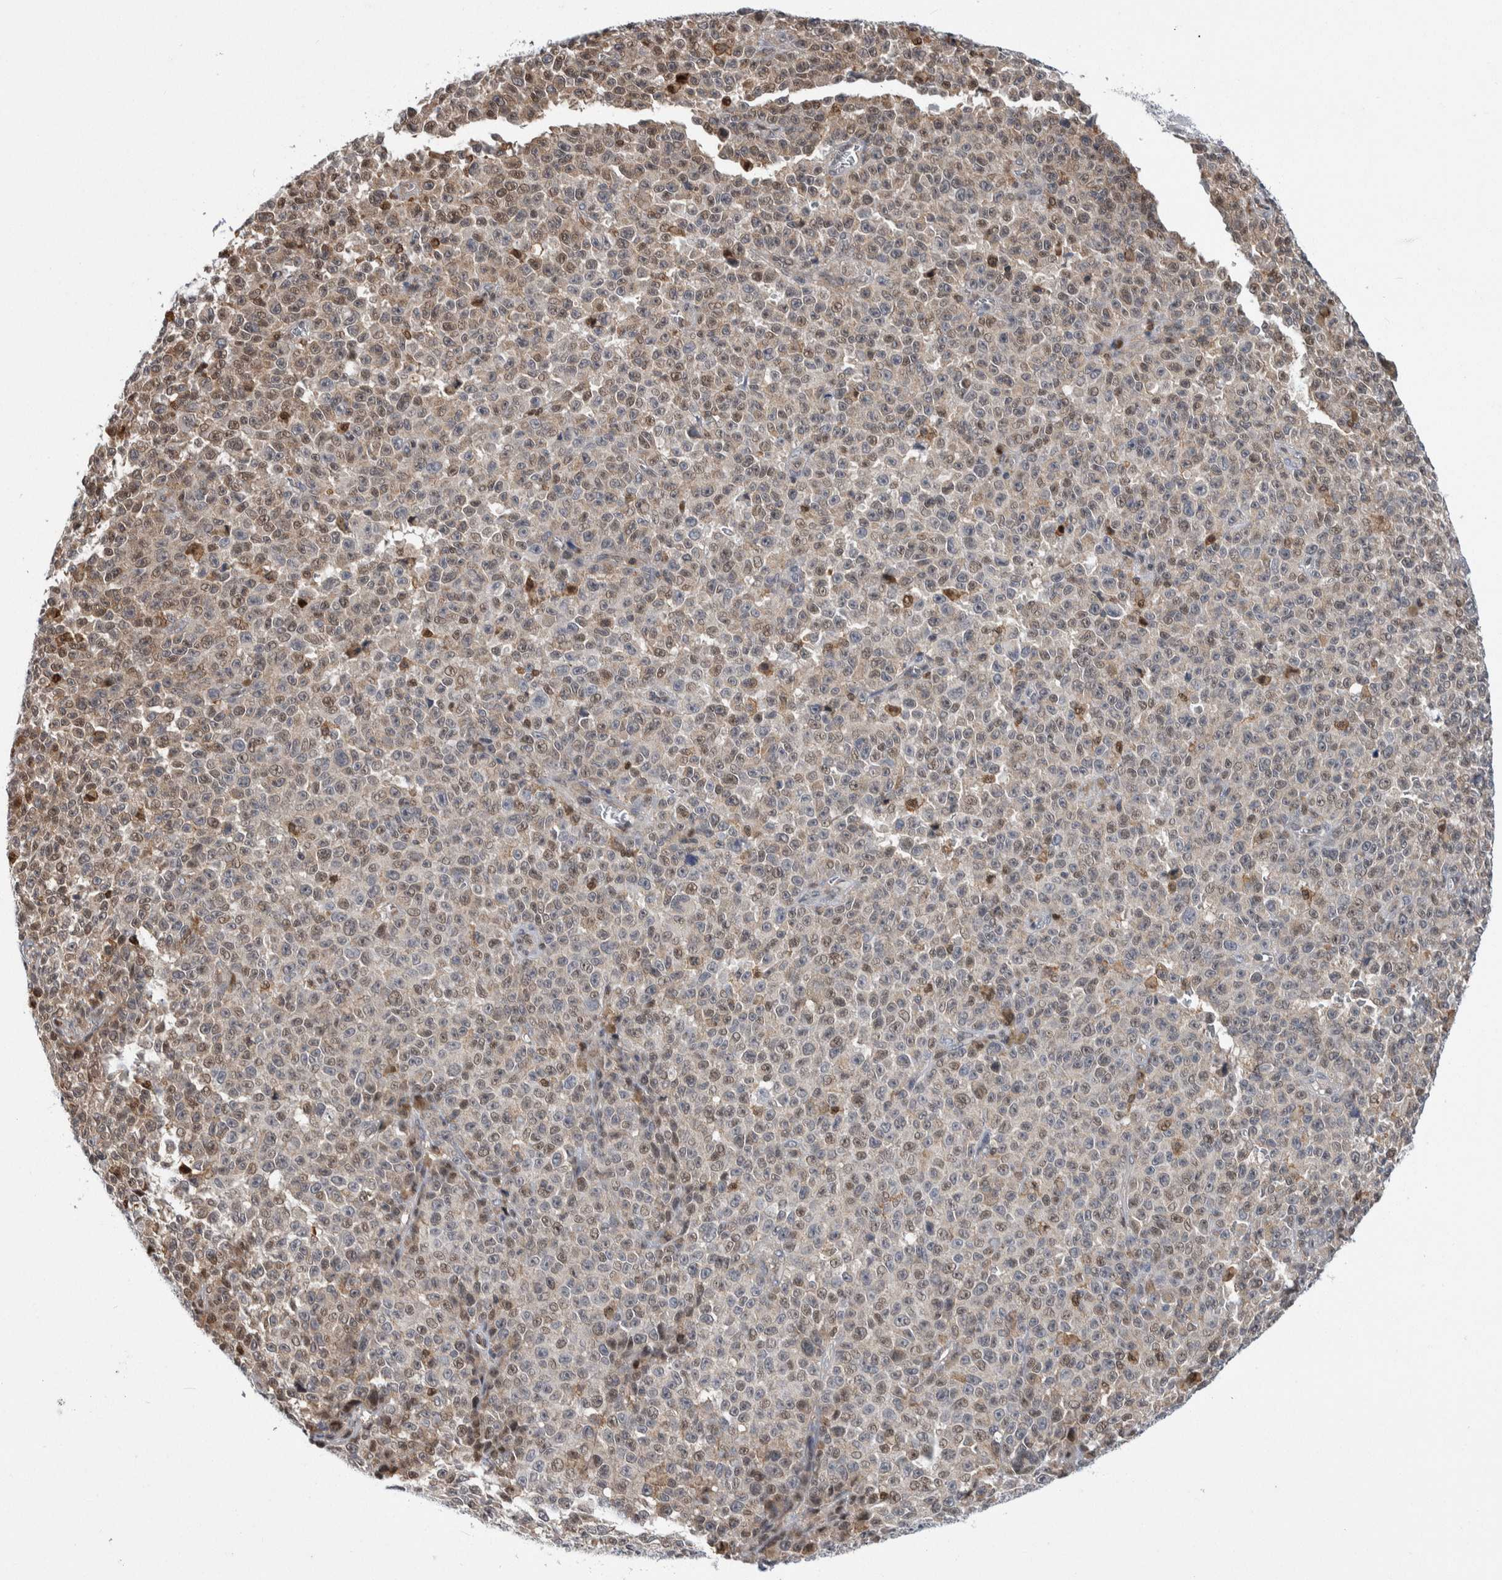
{"staining": {"intensity": "weak", "quantity": "<25%", "location": "cytoplasmic/membranous,nuclear"}, "tissue": "melanoma", "cell_type": "Tumor cells", "image_type": "cancer", "snomed": [{"axis": "morphology", "description": "Malignant melanoma, NOS"}, {"axis": "topography", "description": "Skin"}], "caption": "Human melanoma stained for a protein using immunohistochemistry shows no positivity in tumor cells.", "gene": "PTPA", "patient": {"sex": "female", "age": 82}}